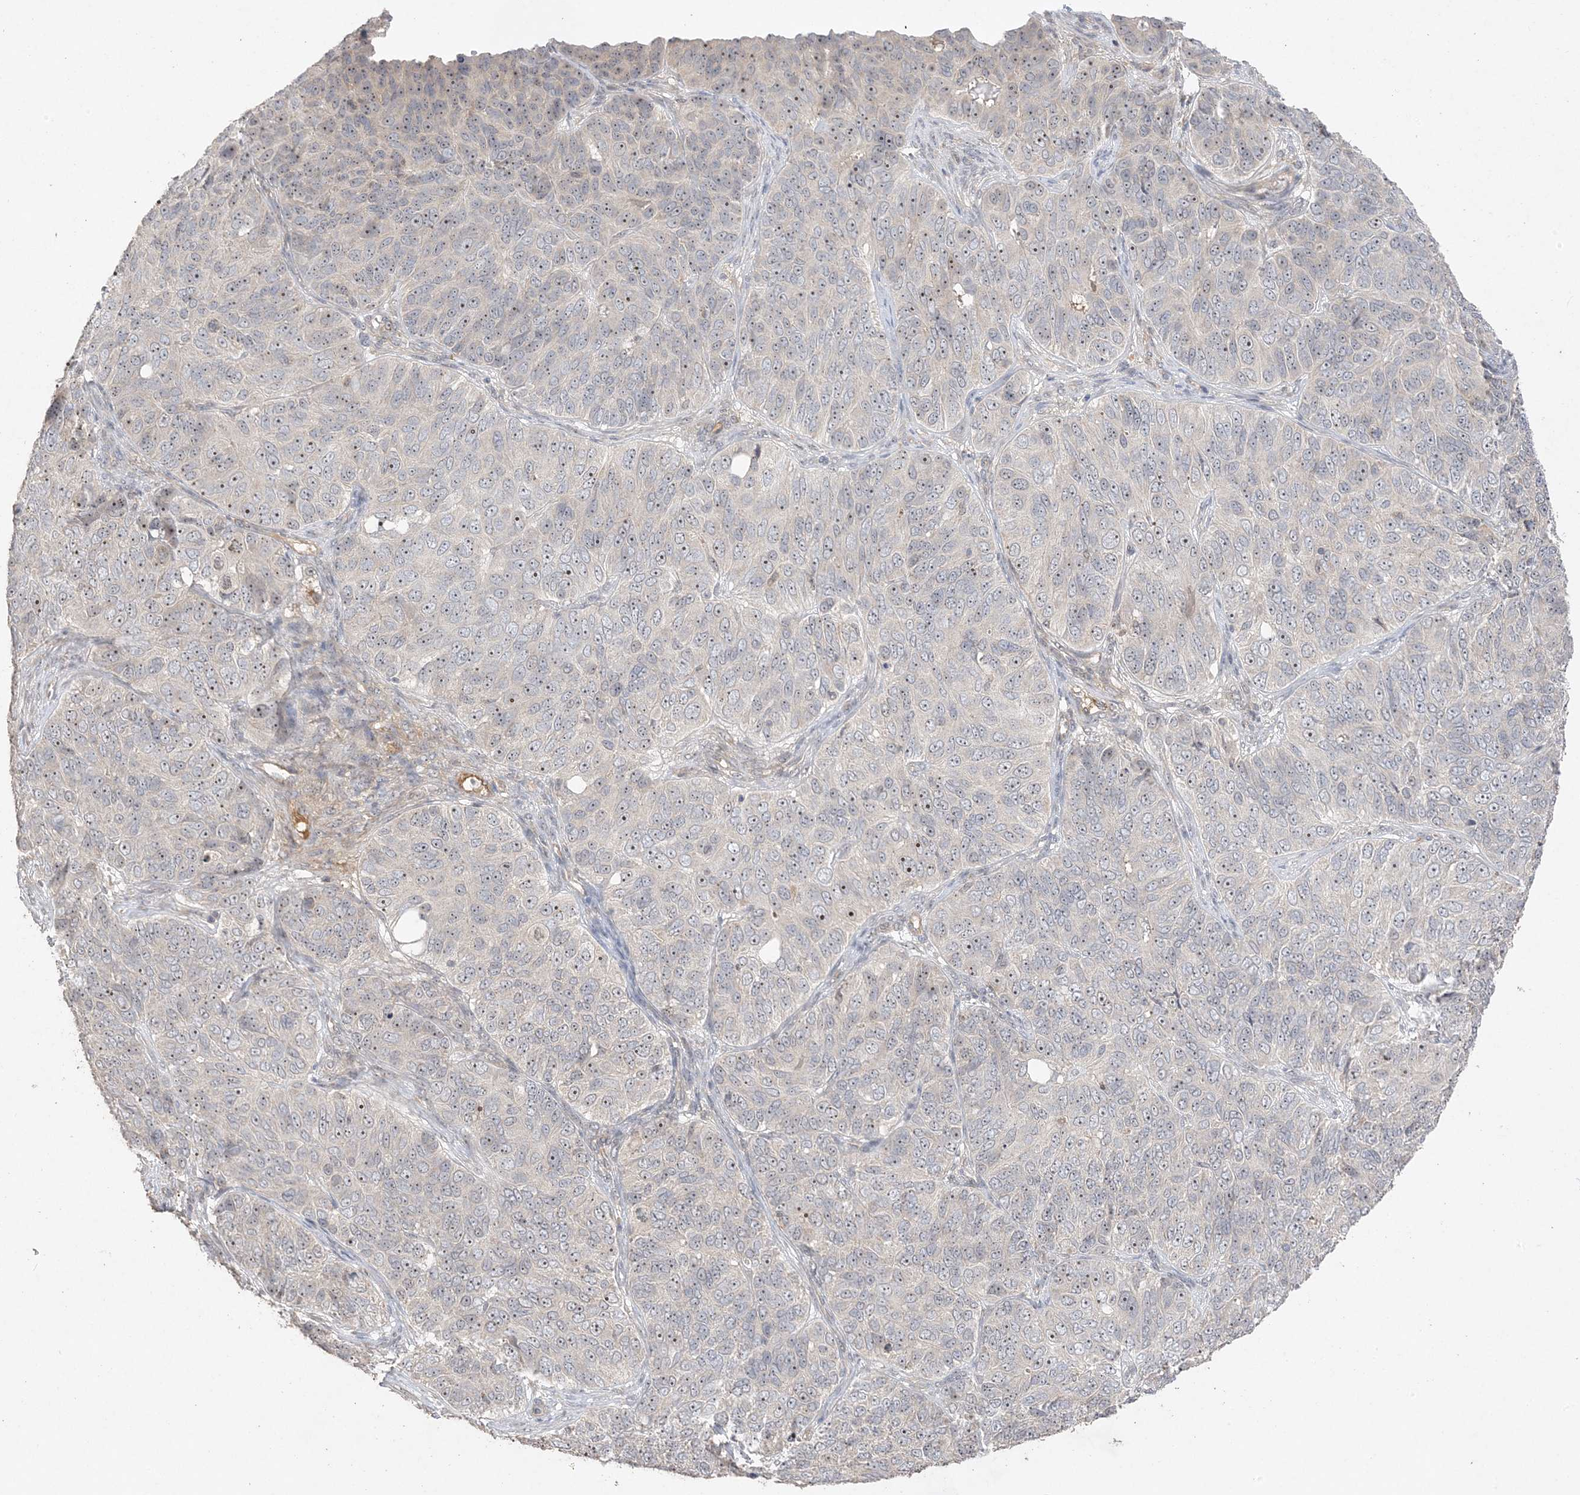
{"staining": {"intensity": "moderate", "quantity": "<25%", "location": "nuclear"}, "tissue": "ovarian cancer", "cell_type": "Tumor cells", "image_type": "cancer", "snomed": [{"axis": "morphology", "description": "Carcinoma, endometroid"}, {"axis": "topography", "description": "Ovary"}], "caption": "Immunohistochemical staining of endometroid carcinoma (ovarian) shows low levels of moderate nuclear staining in about <25% of tumor cells. The staining is performed using DAB brown chromogen to label protein expression. The nuclei are counter-stained blue using hematoxylin.", "gene": "DDX18", "patient": {"sex": "female", "age": 51}}